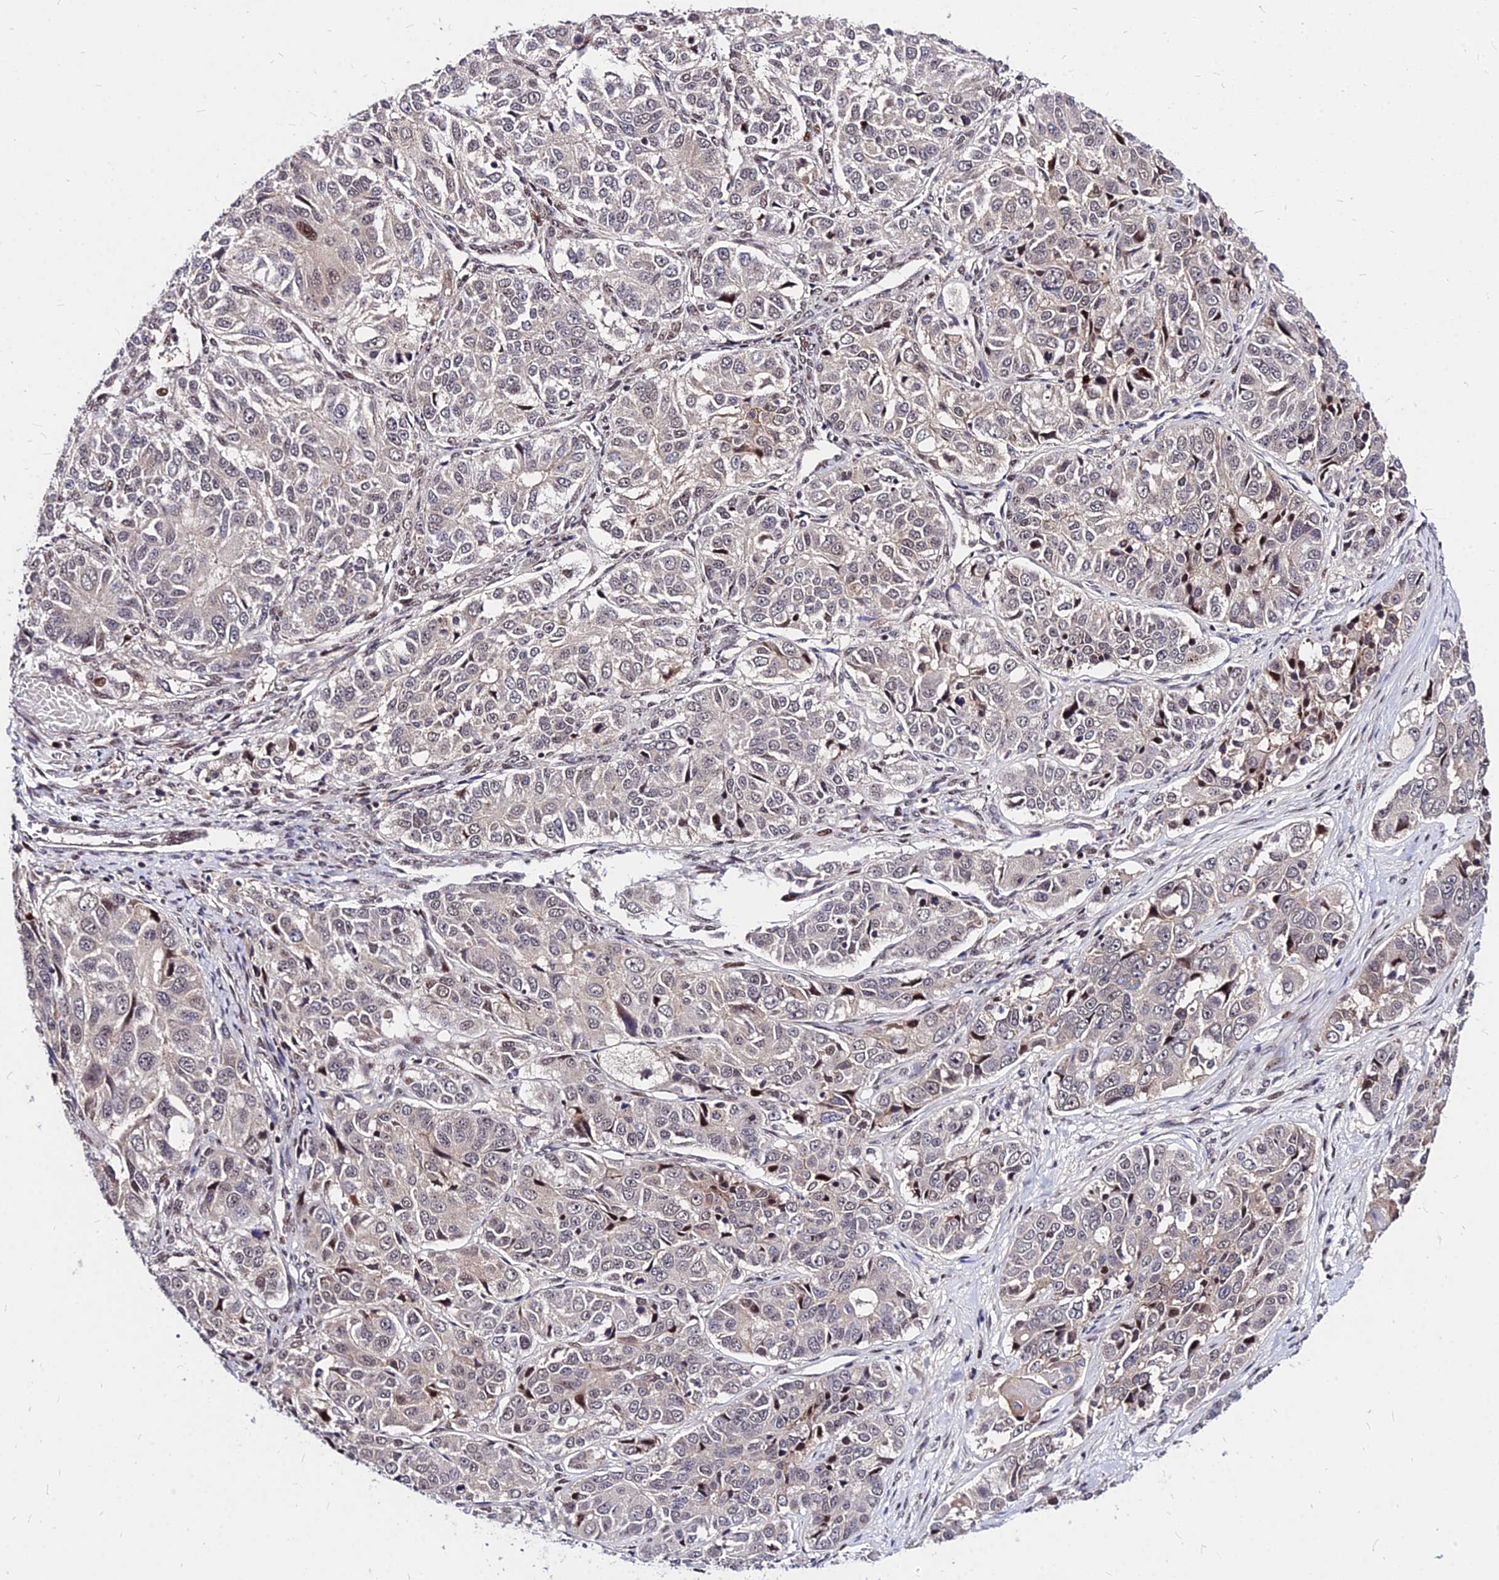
{"staining": {"intensity": "negative", "quantity": "none", "location": "none"}, "tissue": "ovarian cancer", "cell_type": "Tumor cells", "image_type": "cancer", "snomed": [{"axis": "morphology", "description": "Carcinoma, endometroid"}, {"axis": "topography", "description": "Ovary"}], "caption": "Protein analysis of ovarian endometroid carcinoma displays no significant positivity in tumor cells. (DAB (3,3'-diaminobenzidine) IHC, high magnification).", "gene": "DDX55", "patient": {"sex": "female", "age": 51}}